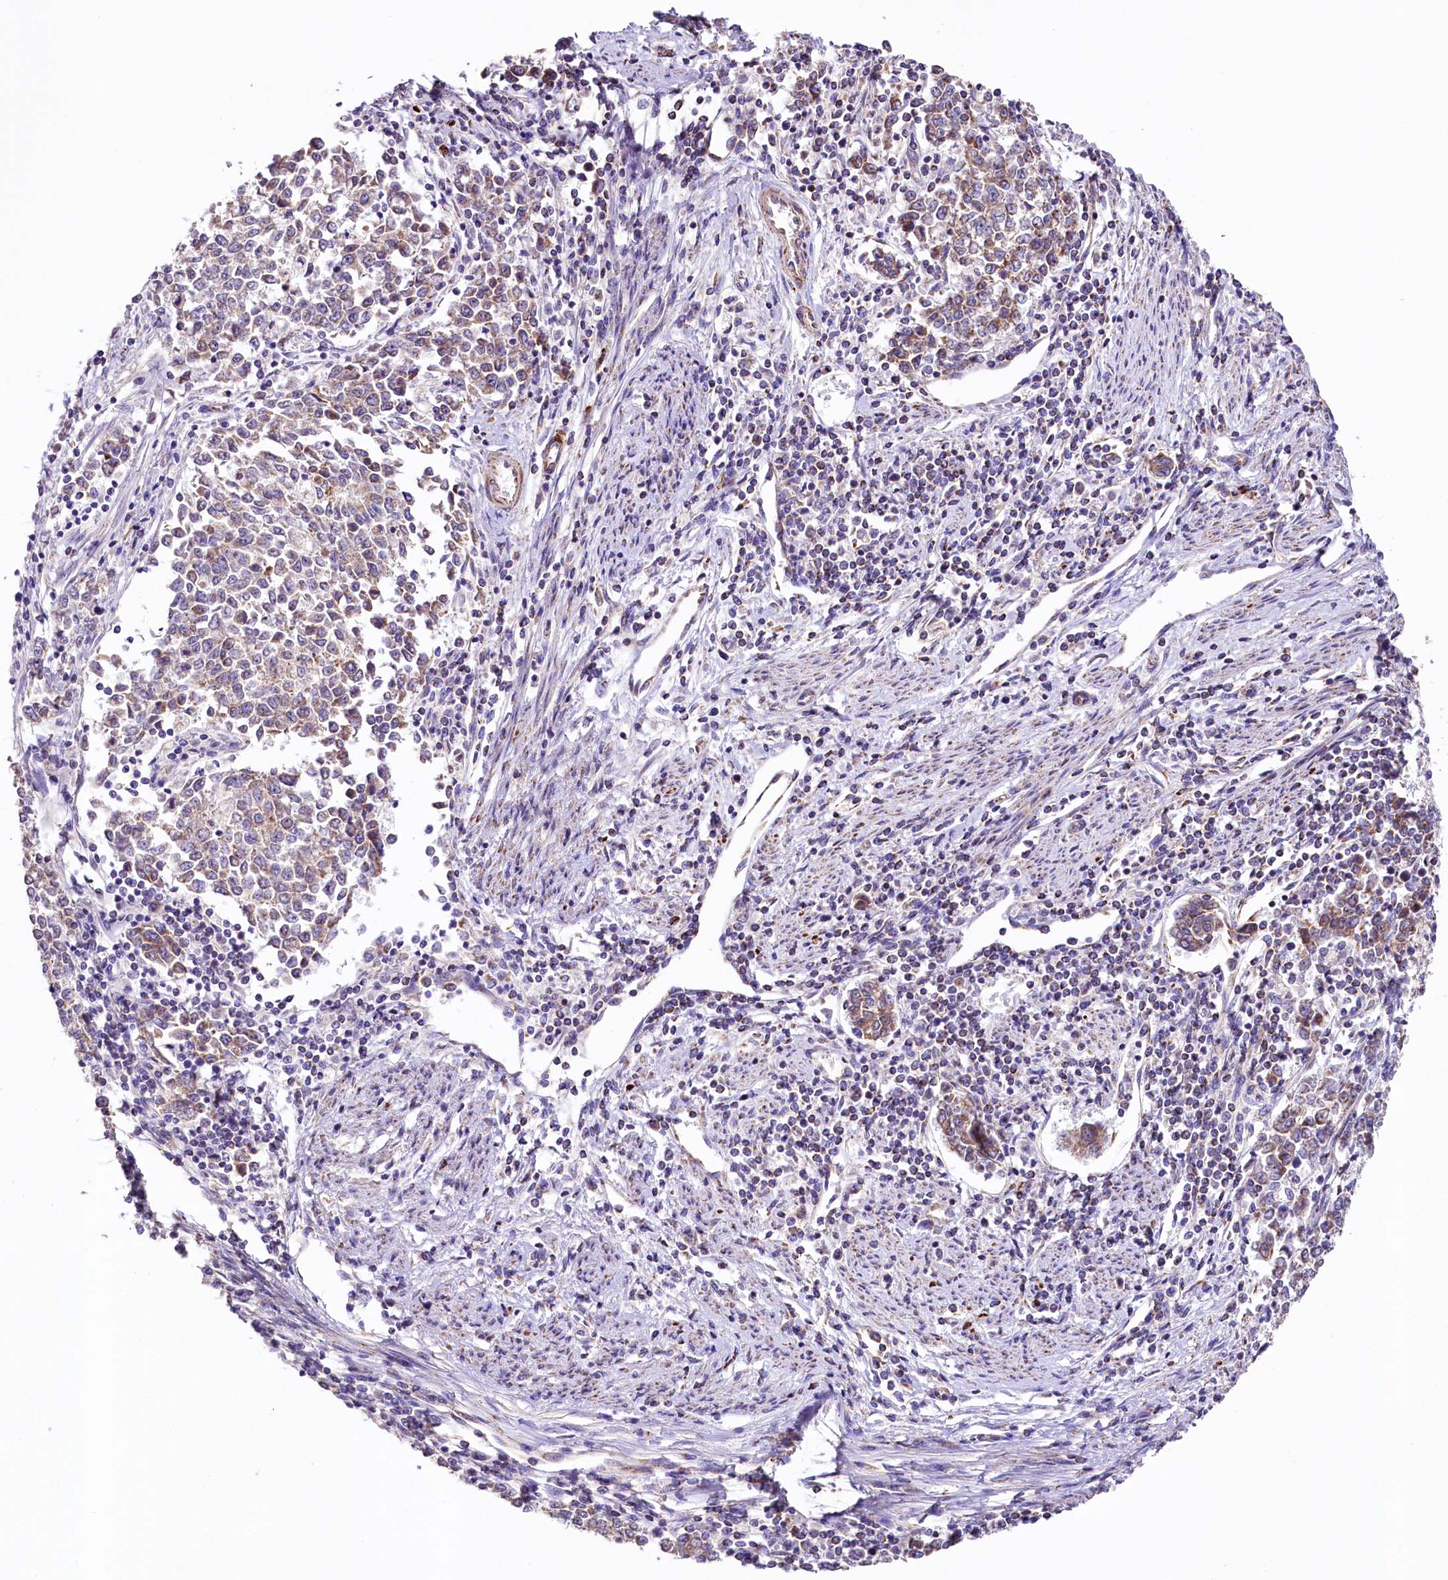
{"staining": {"intensity": "weak", "quantity": "25%-75%", "location": "cytoplasmic/membranous"}, "tissue": "endometrial cancer", "cell_type": "Tumor cells", "image_type": "cancer", "snomed": [{"axis": "morphology", "description": "Adenocarcinoma, NOS"}, {"axis": "topography", "description": "Endometrium"}], "caption": "Tumor cells exhibit low levels of weak cytoplasmic/membranous expression in about 25%-75% of cells in human adenocarcinoma (endometrial).", "gene": "APLP2", "patient": {"sex": "female", "age": 50}}